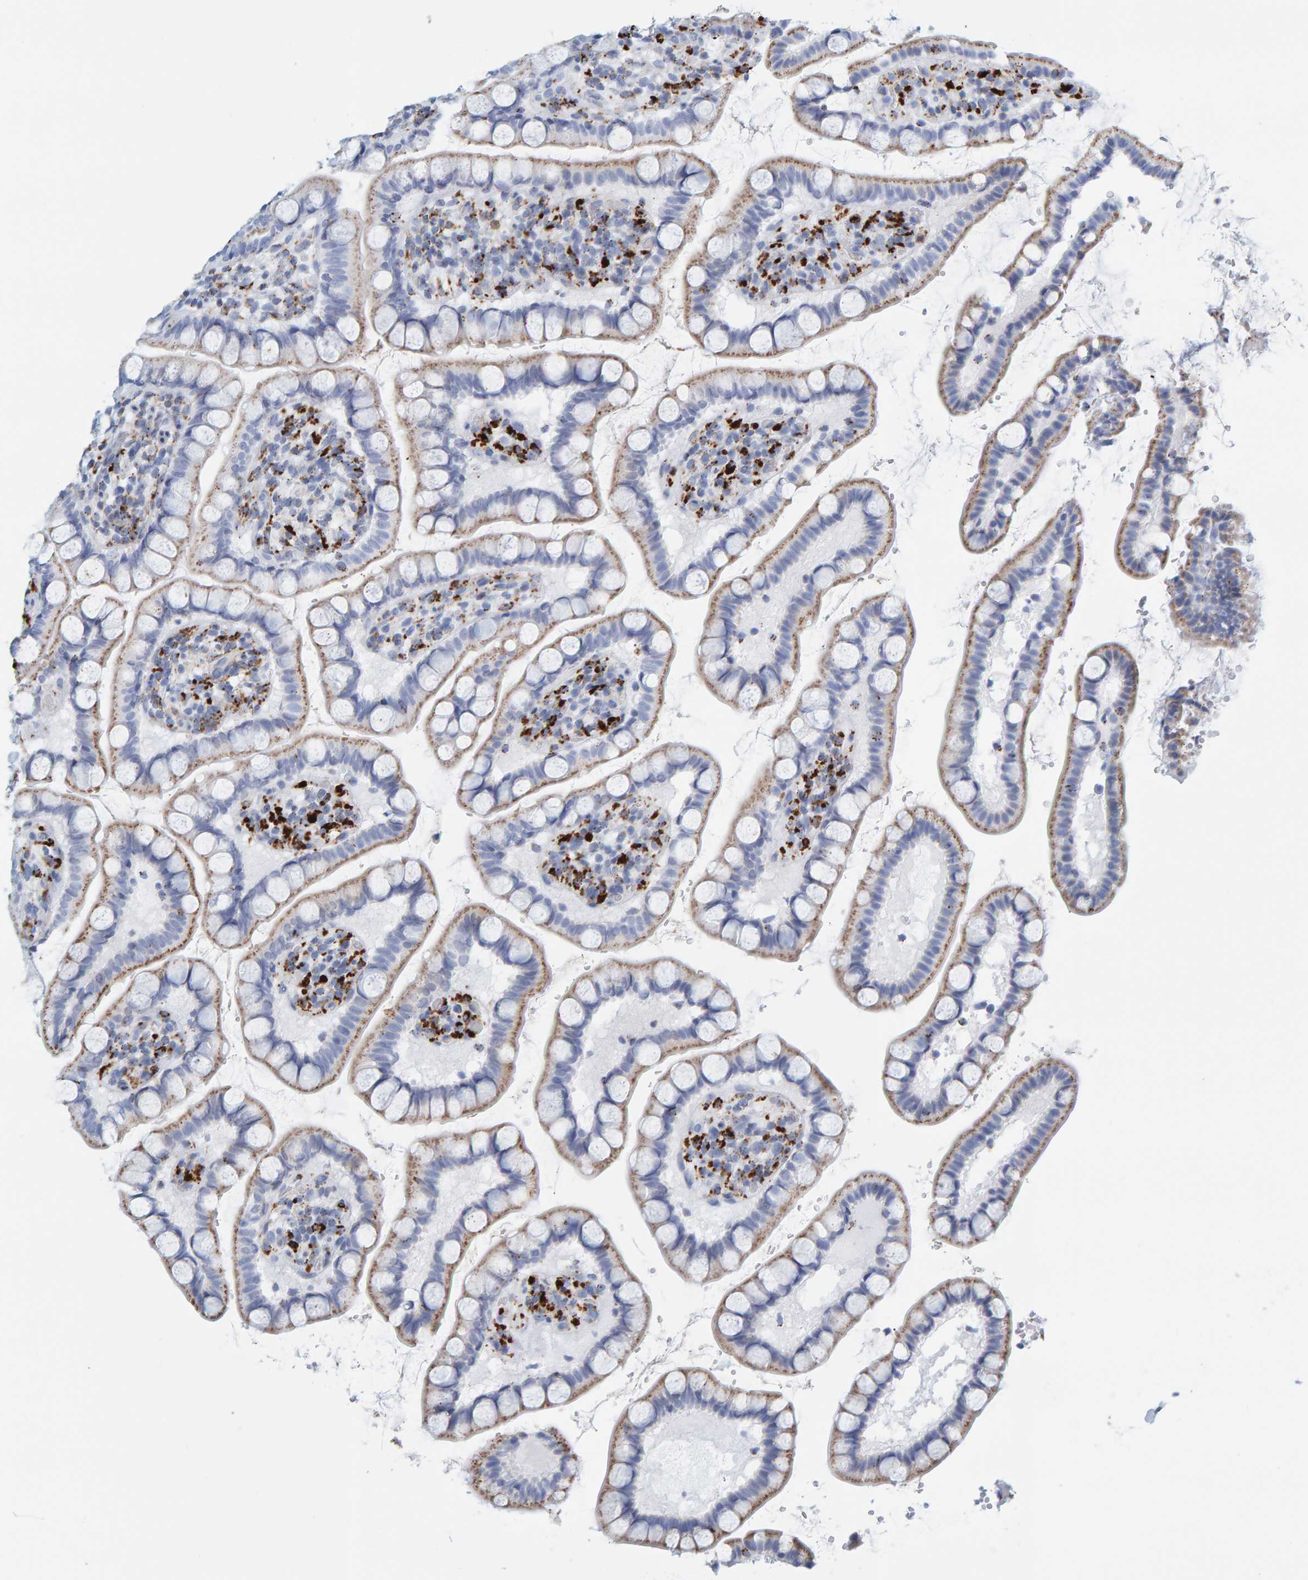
{"staining": {"intensity": "moderate", "quantity": "25%-75%", "location": "cytoplasmic/membranous"}, "tissue": "small intestine", "cell_type": "Glandular cells", "image_type": "normal", "snomed": [{"axis": "morphology", "description": "Normal tissue, NOS"}, {"axis": "topography", "description": "Small intestine"}], "caption": "Brown immunohistochemical staining in unremarkable human small intestine exhibits moderate cytoplasmic/membranous staining in about 25%-75% of glandular cells.", "gene": "BIN3", "patient": {"sex": "female", "age": 84}}